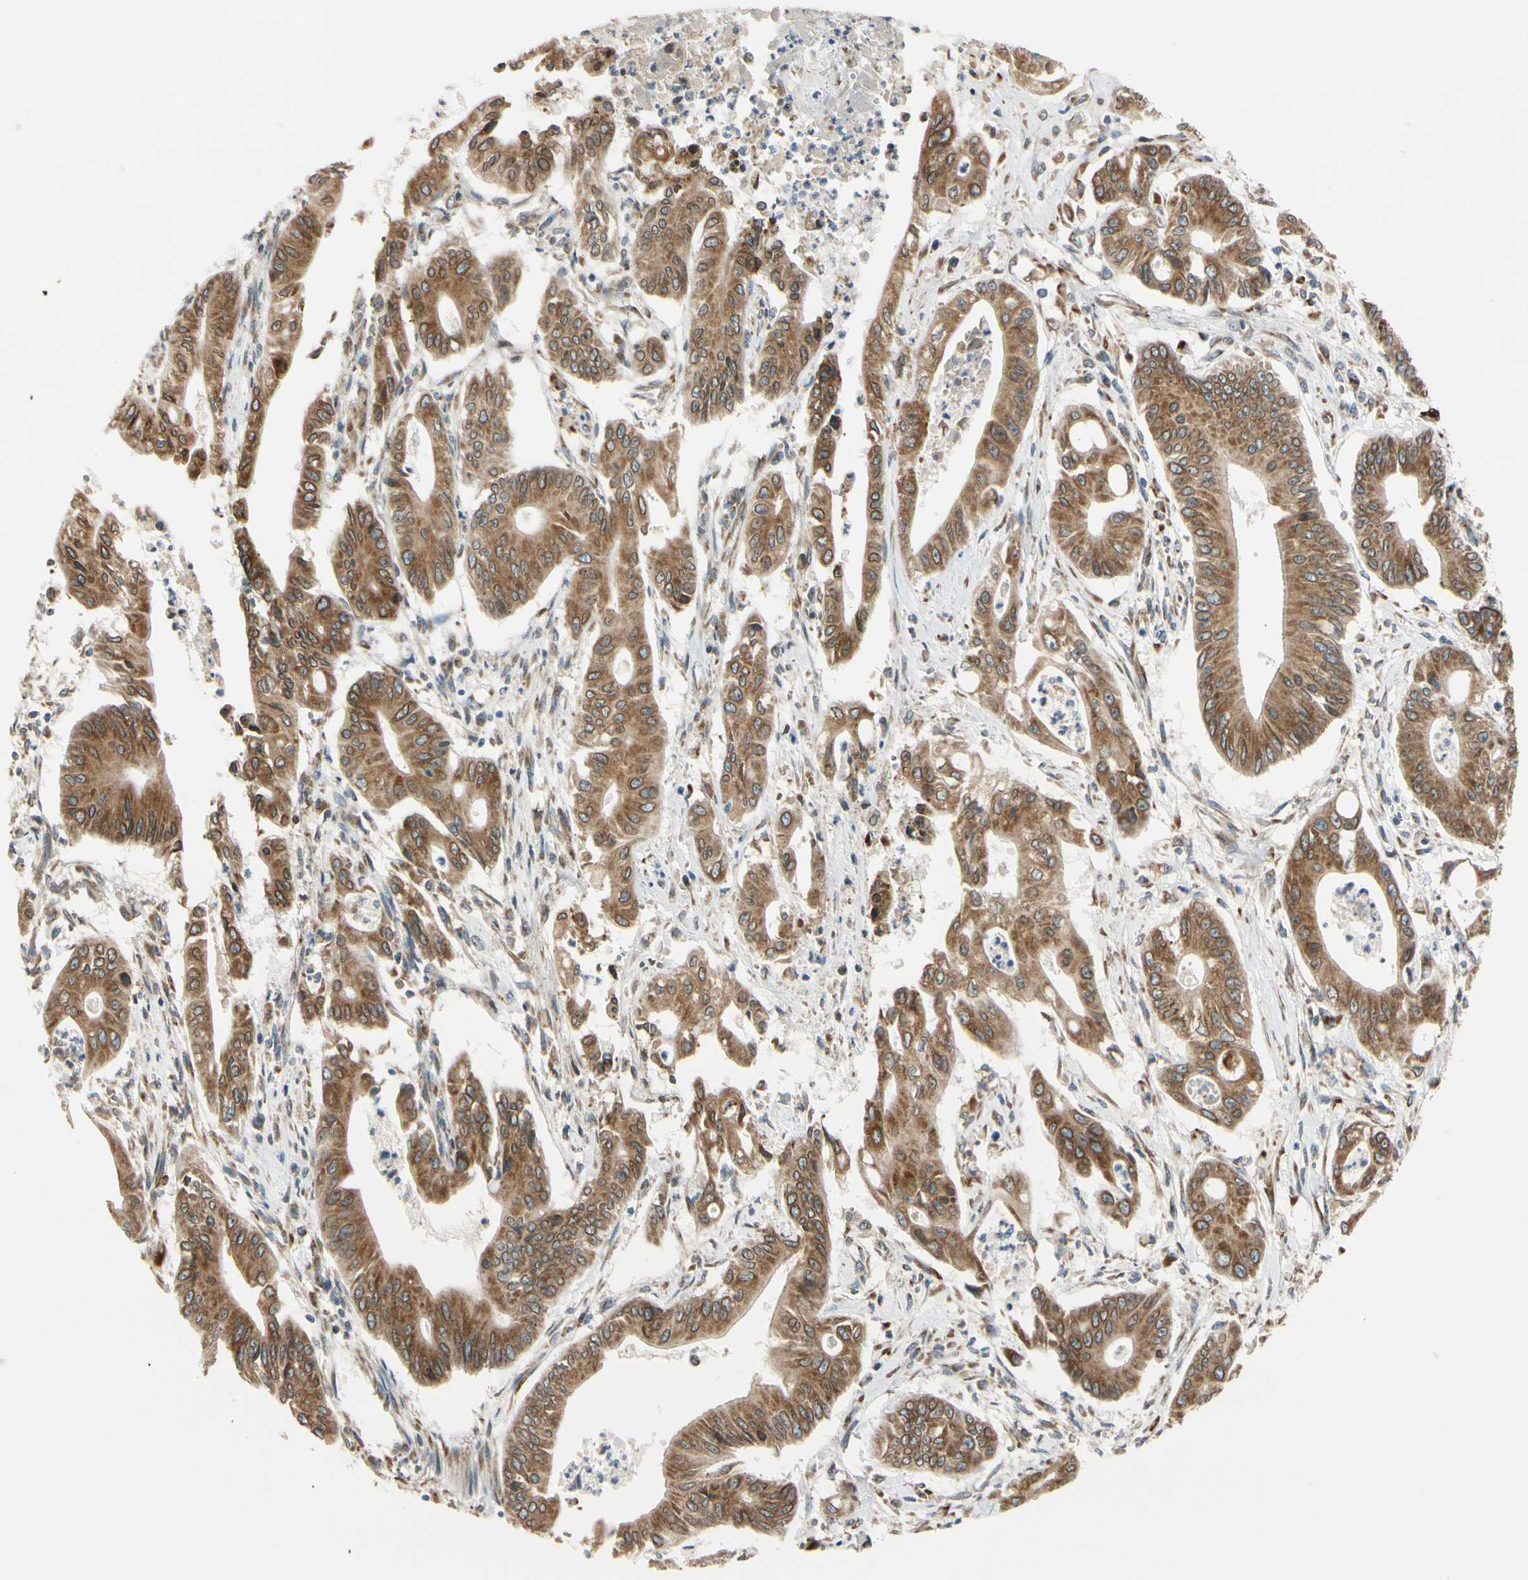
{"staining": {"intensity": "strong", "quantity": ">75%", "location": "cytoplasmic/membranous"}, "tissue": "pancreatic cancer", "cell_type": "Tumor cells", "image_type": "cancer", "snomed": [{"axis": "morphology", "description": "Normal tissue, NOS"}, {"axis": "topography", "description": "Lymph node"}], "caption": "The histopathology image exhibits a brown stain indicating the presence of a protein in the cytoplasmic/membranous of tumor cells in pancreatic cancer. (DAB IHC, brown staining for protein, blue staining for nuclei).", "gene": "RPN2", "patient": {"sex": "male", "age": 62}}